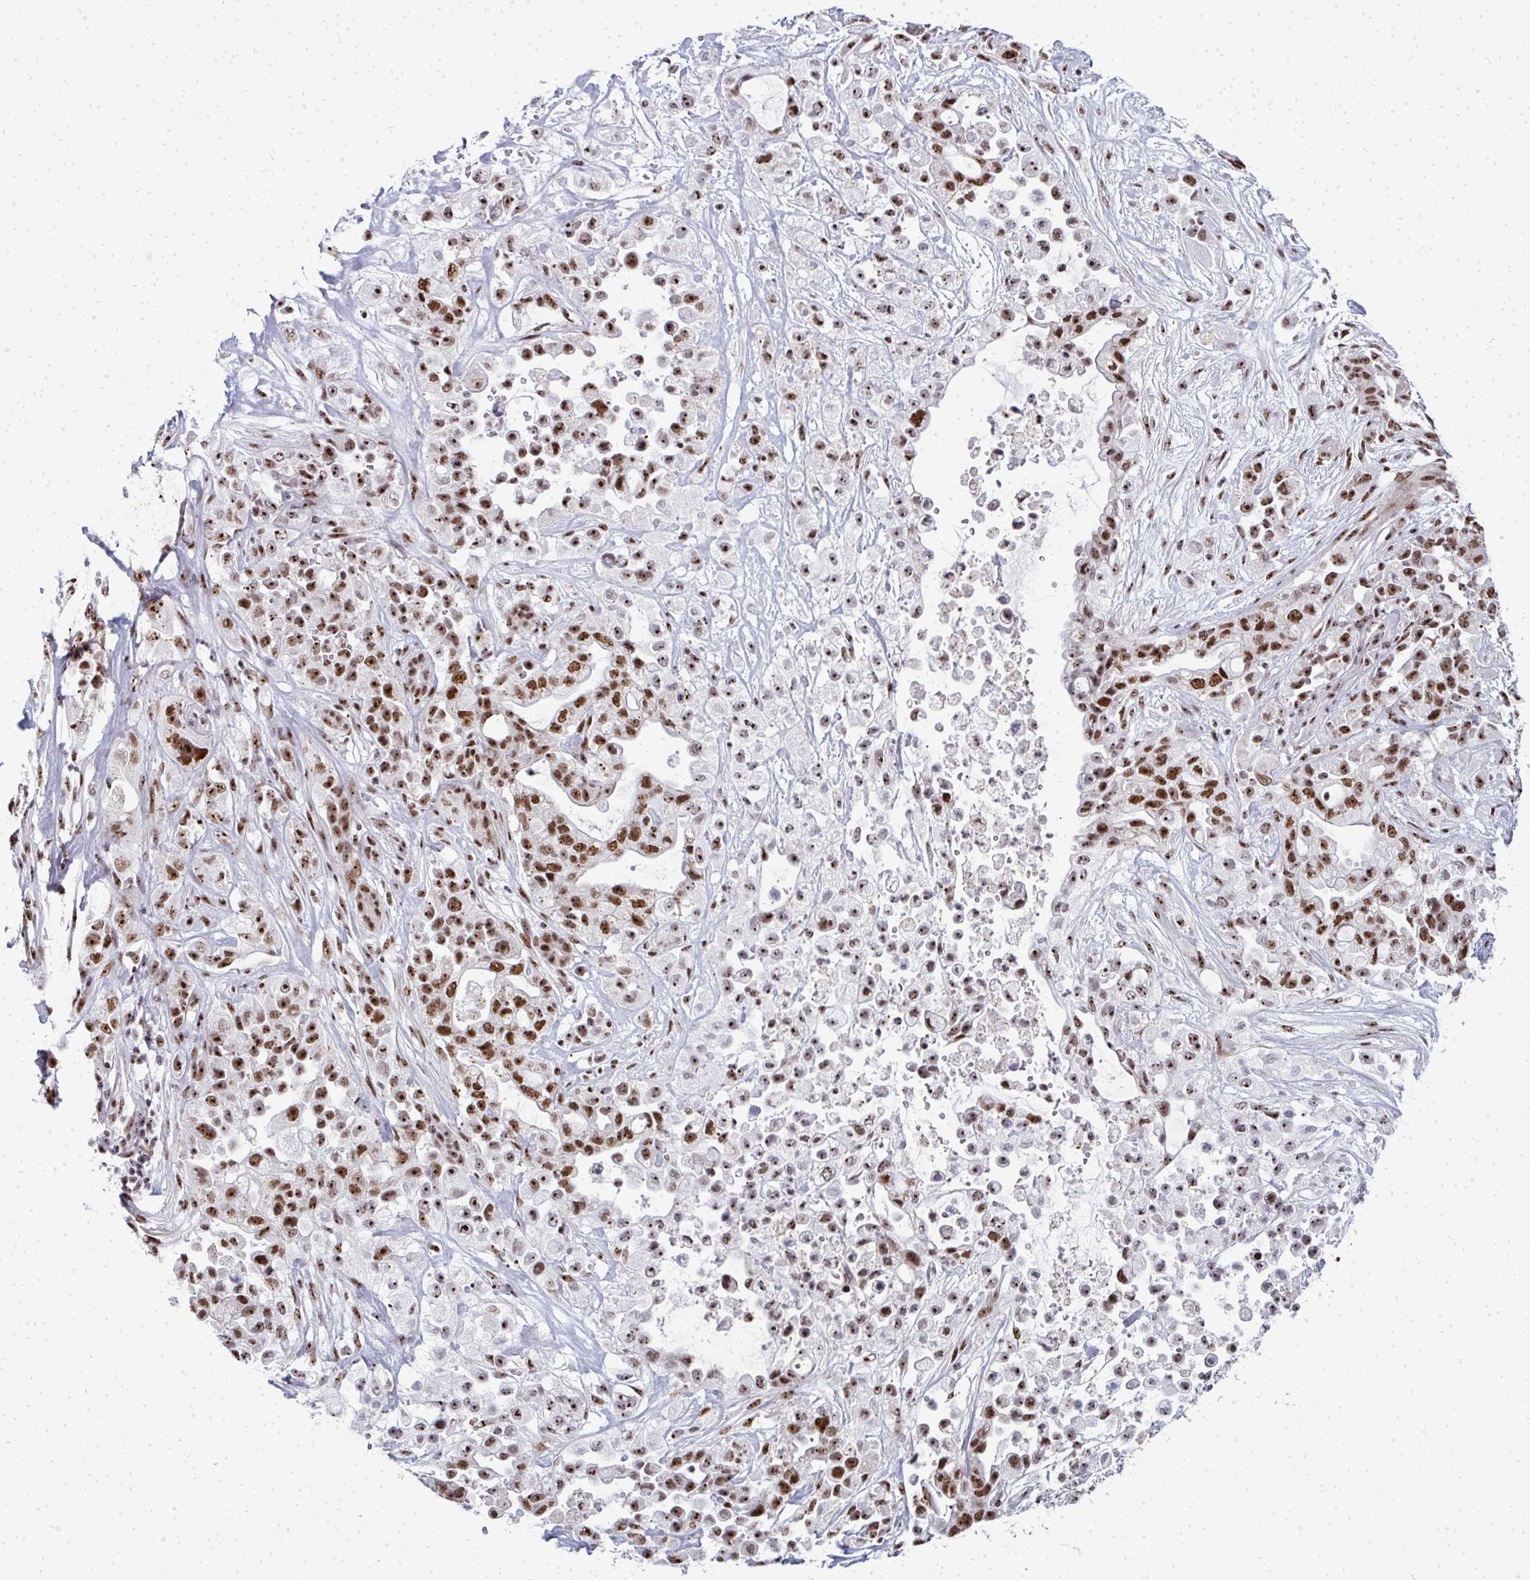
{"staining": {"intensity": "moderate", "quantity": ">75%", "location": "nuclear"}, "tissue": "pancreatic cancer", "cell_type": "Tumor cells", "image_type": "cancer", "snomed": [{"axis": "morphology", "description": "Adenocarcinoma, NOS"}, {"axis": "topography", "description": "Pancreas"}], "caption": "Adenocarcinoma (pancreatic) stained with a protein marker reveals moderate staining in tumor cells.", "gene": "SIRT7", "patient": {"sex": "male", "age": 44}}